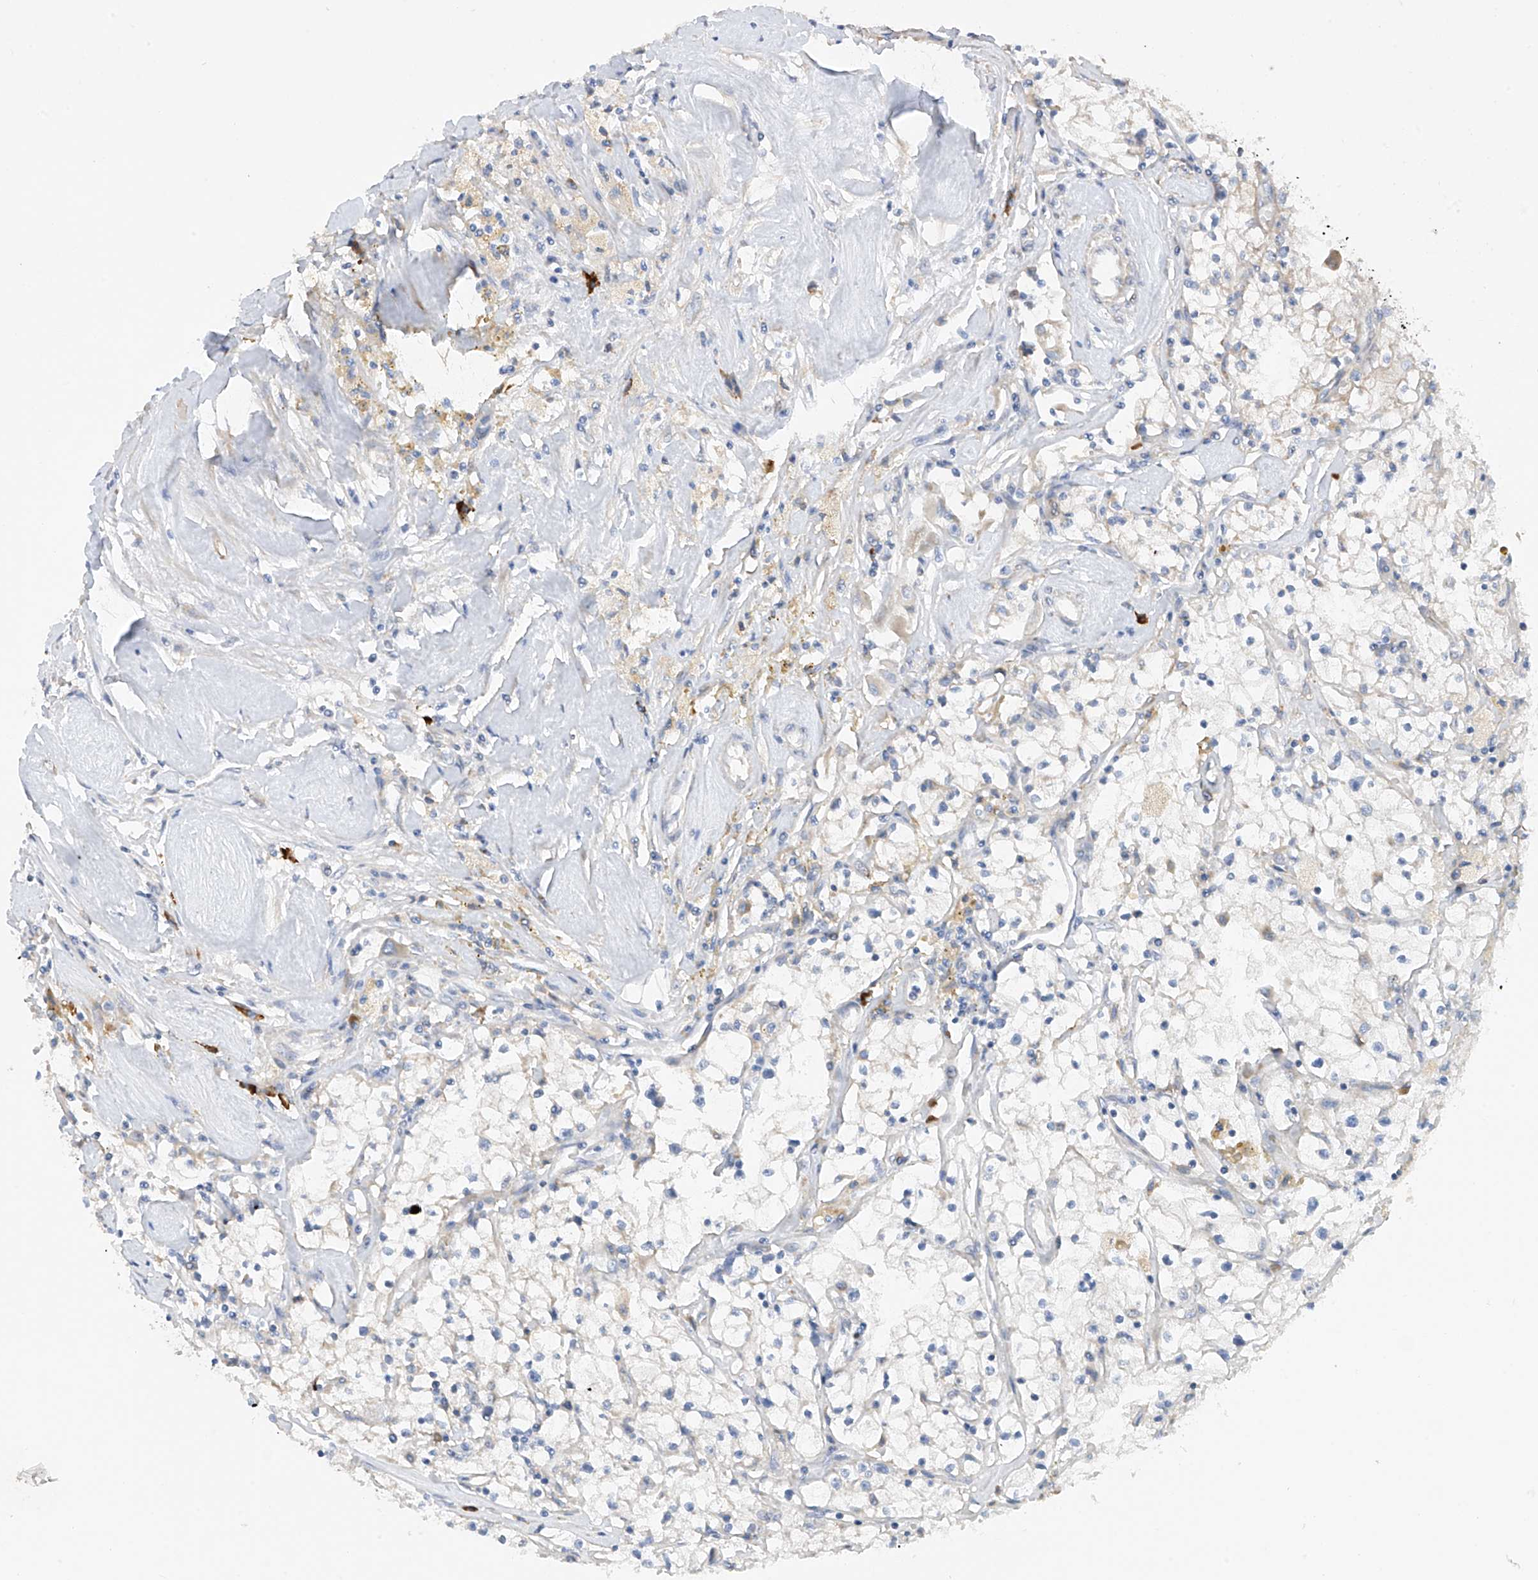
{"staining": {"intensity": "negative", "quantity": "none", "location": "none"}, "tissue": "renal cancer", "cell_type": "Tumor cells", "image_type": "cancer", "snomed": [{"axis": "morphology", "description": "Adenocarcinoma, NOS"}, {"axis": "topography", "description": "Kidney"}], "caption": "Tumor cells are negative for protein expression in human renal cancer (adenocarcinoma).", "gene": "REC8", "patient": {"sex": "male", "age": 56}}